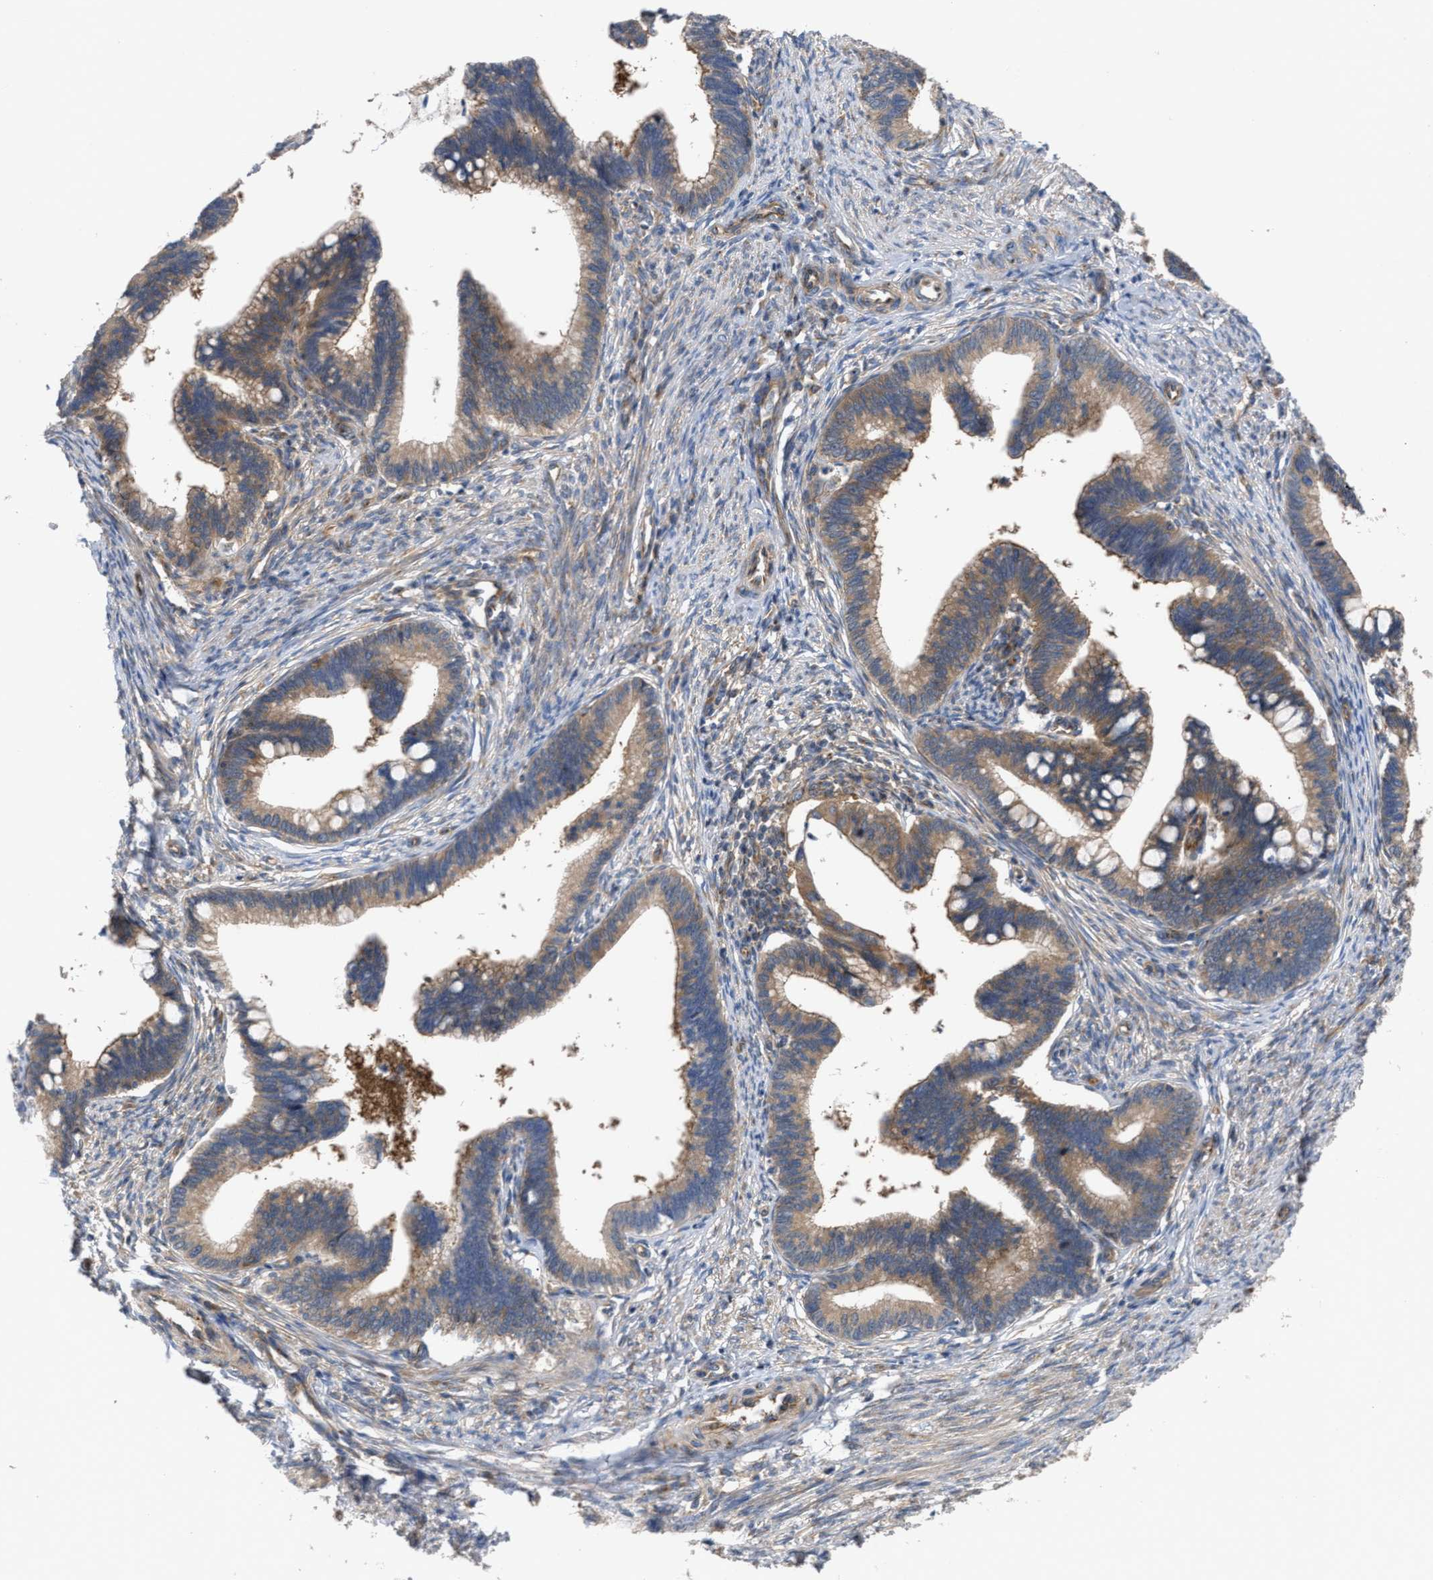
{"staining": {"intensity": "moderate", "quantity": ">75%", "location": "cytoplasmic/membranous"}, "tissue": "cervical cancer", "cell_type": "Tumor cells", "image_type": "cancer", "snomed": [{"axis": "morphology", "description": "Adenocarcinoma, NOS"}, {"axis": "topography", "description": "Cervix"}], "caption": "A medium amount of moderate cytoplasmic/membranous positivity is present in about >75% of tumor cells in adenocarcinoma (cervical) tissue. (Stains: DAB (3,3'-diaminobenzidine) in brown, nuclei in blue, Microscopy: brightfield microscopy at high magnification).", "gene": "LAPTM4B", "patient": {"sex": "female", "age": 36}}